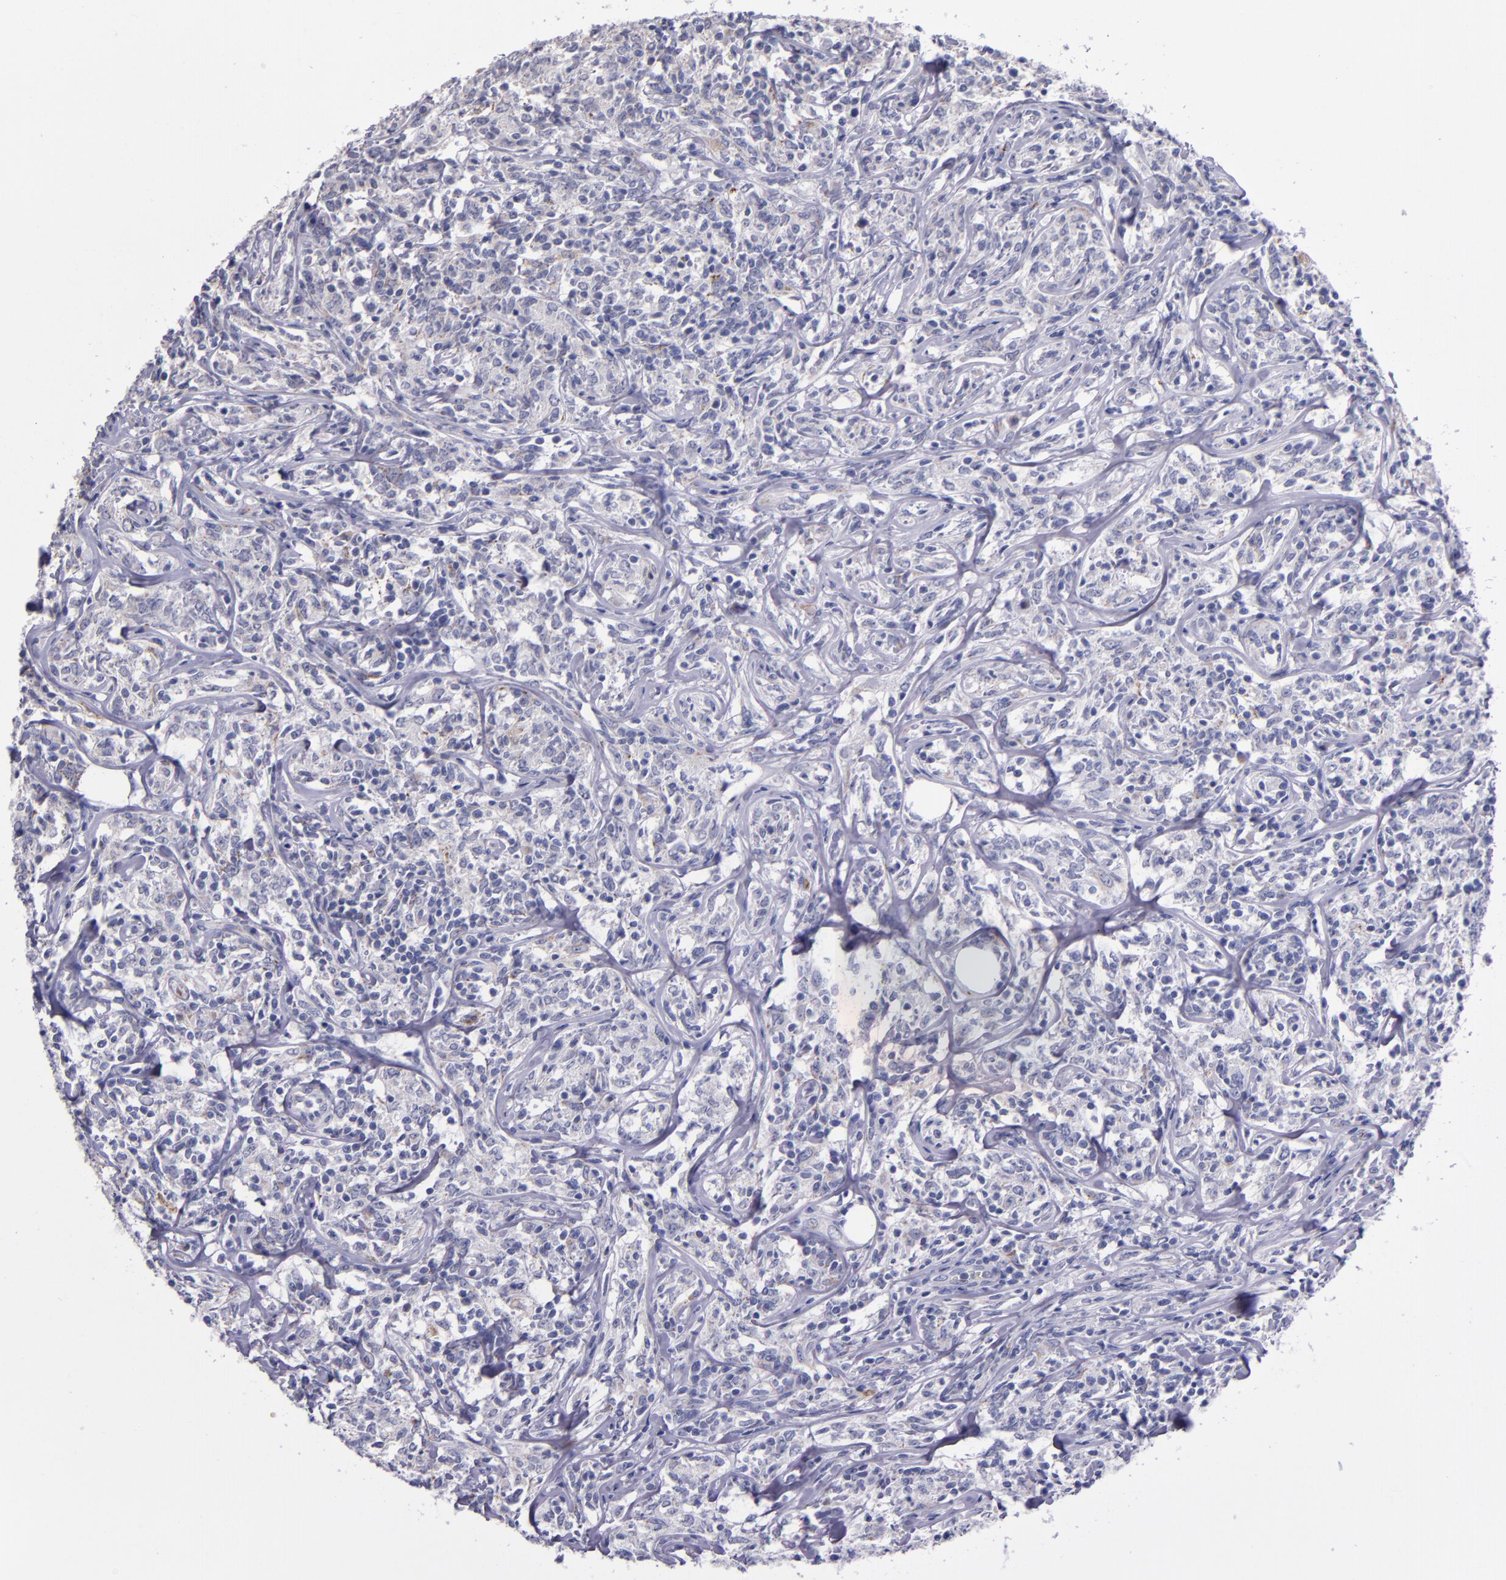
{"staining": {"intensity": "negative", "quantity": "none", "location": "none"}, "tissue": "lymphoma", "cell_type": "Tumor cells", "image_type": "cancer", "snomed": [{"axis": "morphology", "description": "Malignant lymphoma, non-Hodgkin's type, High grade"}, {"axis": "topography", "description": "Lymph node"}], "caption": "Tumor cells show no significant protein staining in malignant lymphoma, non-Hodgkin's type (high-grade). (Brightfield microscopy of DAB (3,3'-diaminobenzidine) immunohistochemistry at high magnification).", "gene": "RAB41", "patient": {"sex": "female", "age": 84}}